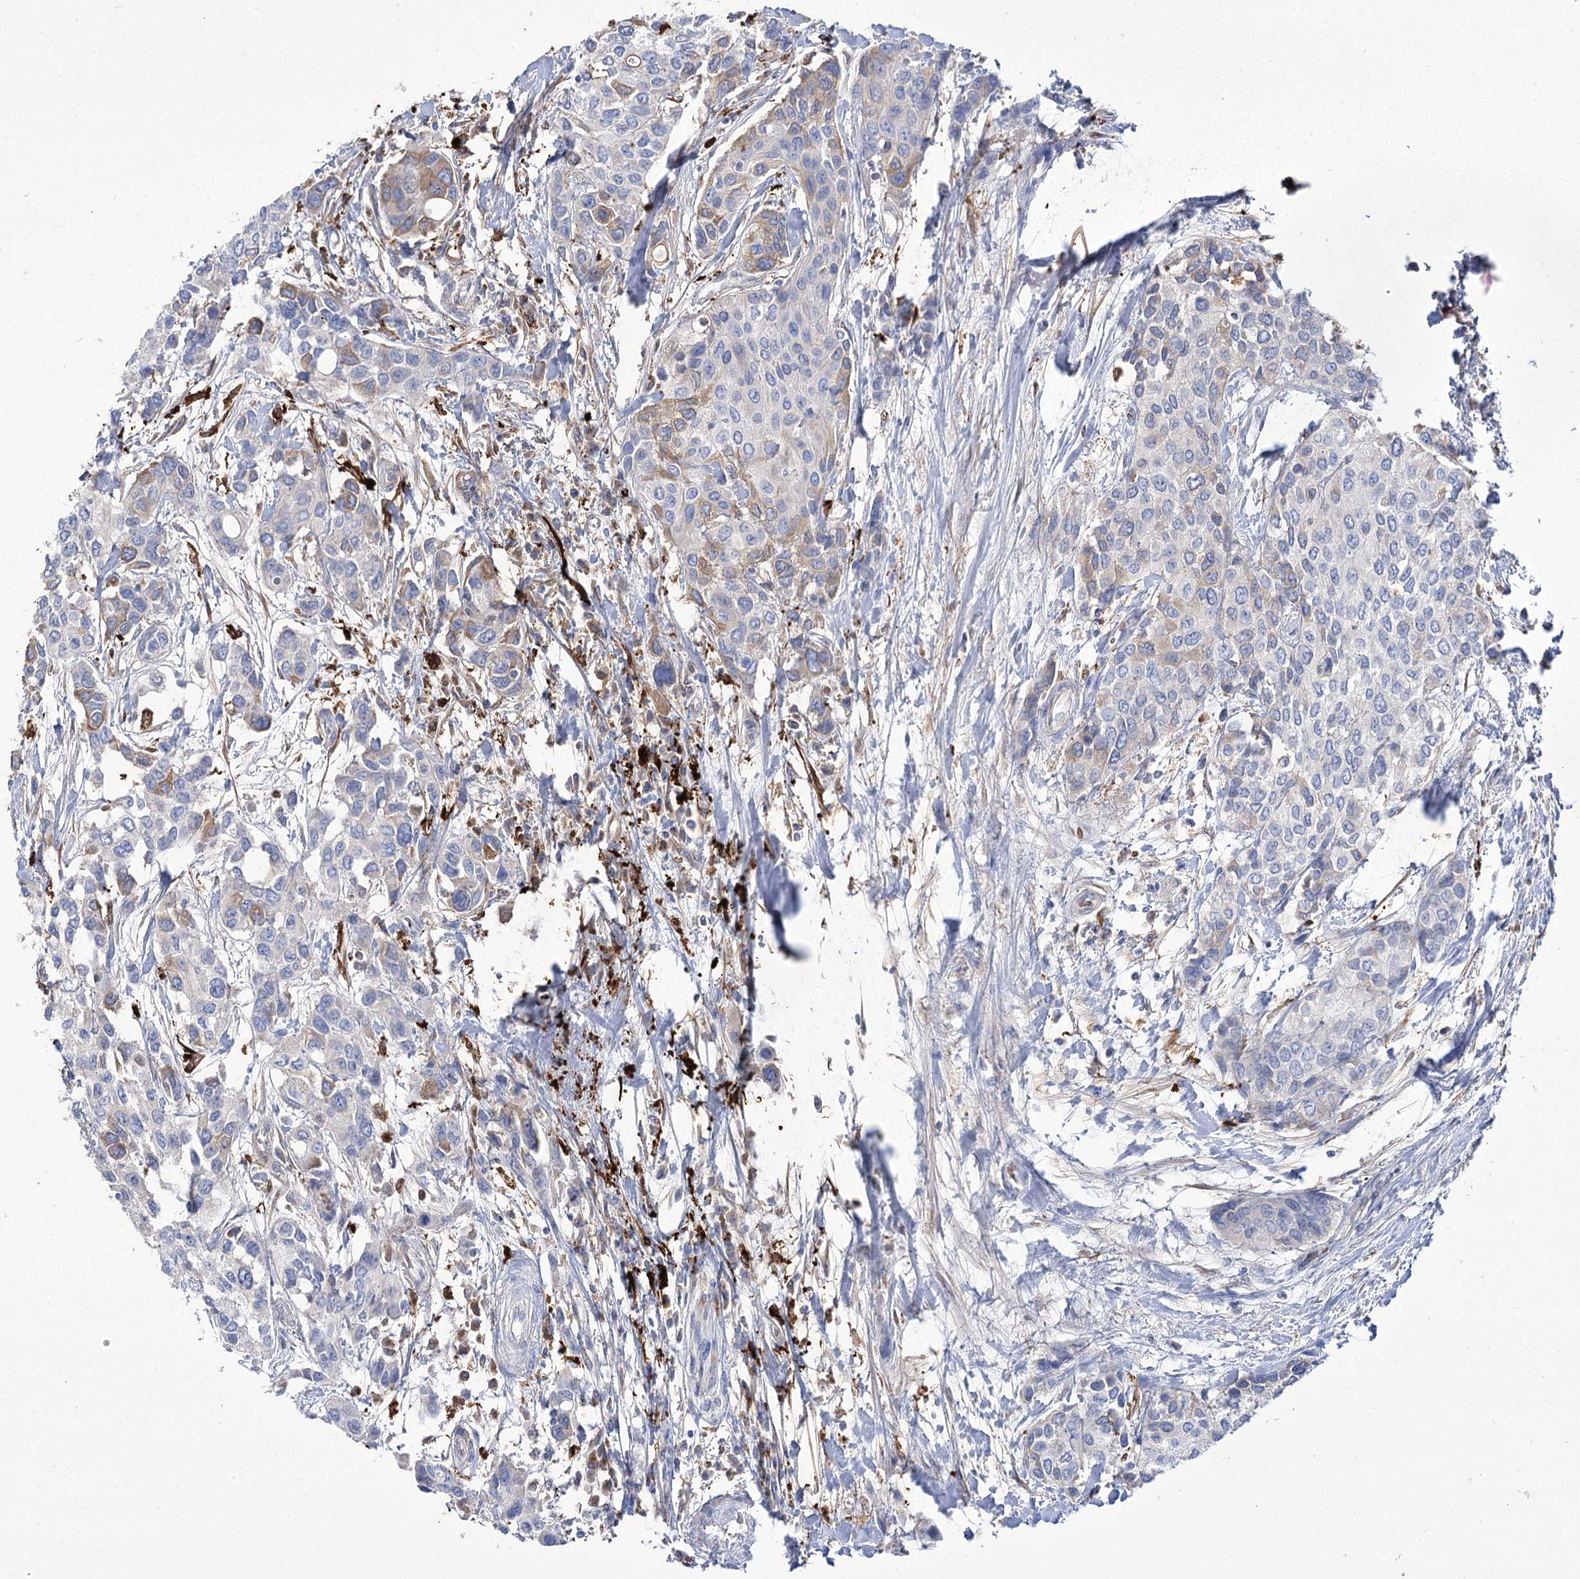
{"staining": {"intensity": "moderate", "quantity": "<25%", "location": "cytoplasmic/membranous"}, "tissue": "urothelial cancer", "cell_type": "Tumor cells", "image_type": "cancer", "snomed": [{"axis": "morphology", "description": "Normal tissue, NOS"}, {"axis": "morphology", "description": "Urothelial carcinoma, High grade"}, {"axis": "topography", "description": "Vascular tissue"}, {"axis": "topography", "description": "Urinary bladder"}], "caption": "DAB (3,3'-diaminobenzidine) immunohistochemical staining of human urothelial carcinoma (high-grade) displays moderate cytoplasmic/membranous protein expression in about <25% of tumor cells.", "gene": "ZNF622", "patient": {"sex": "female", "age": 56}}